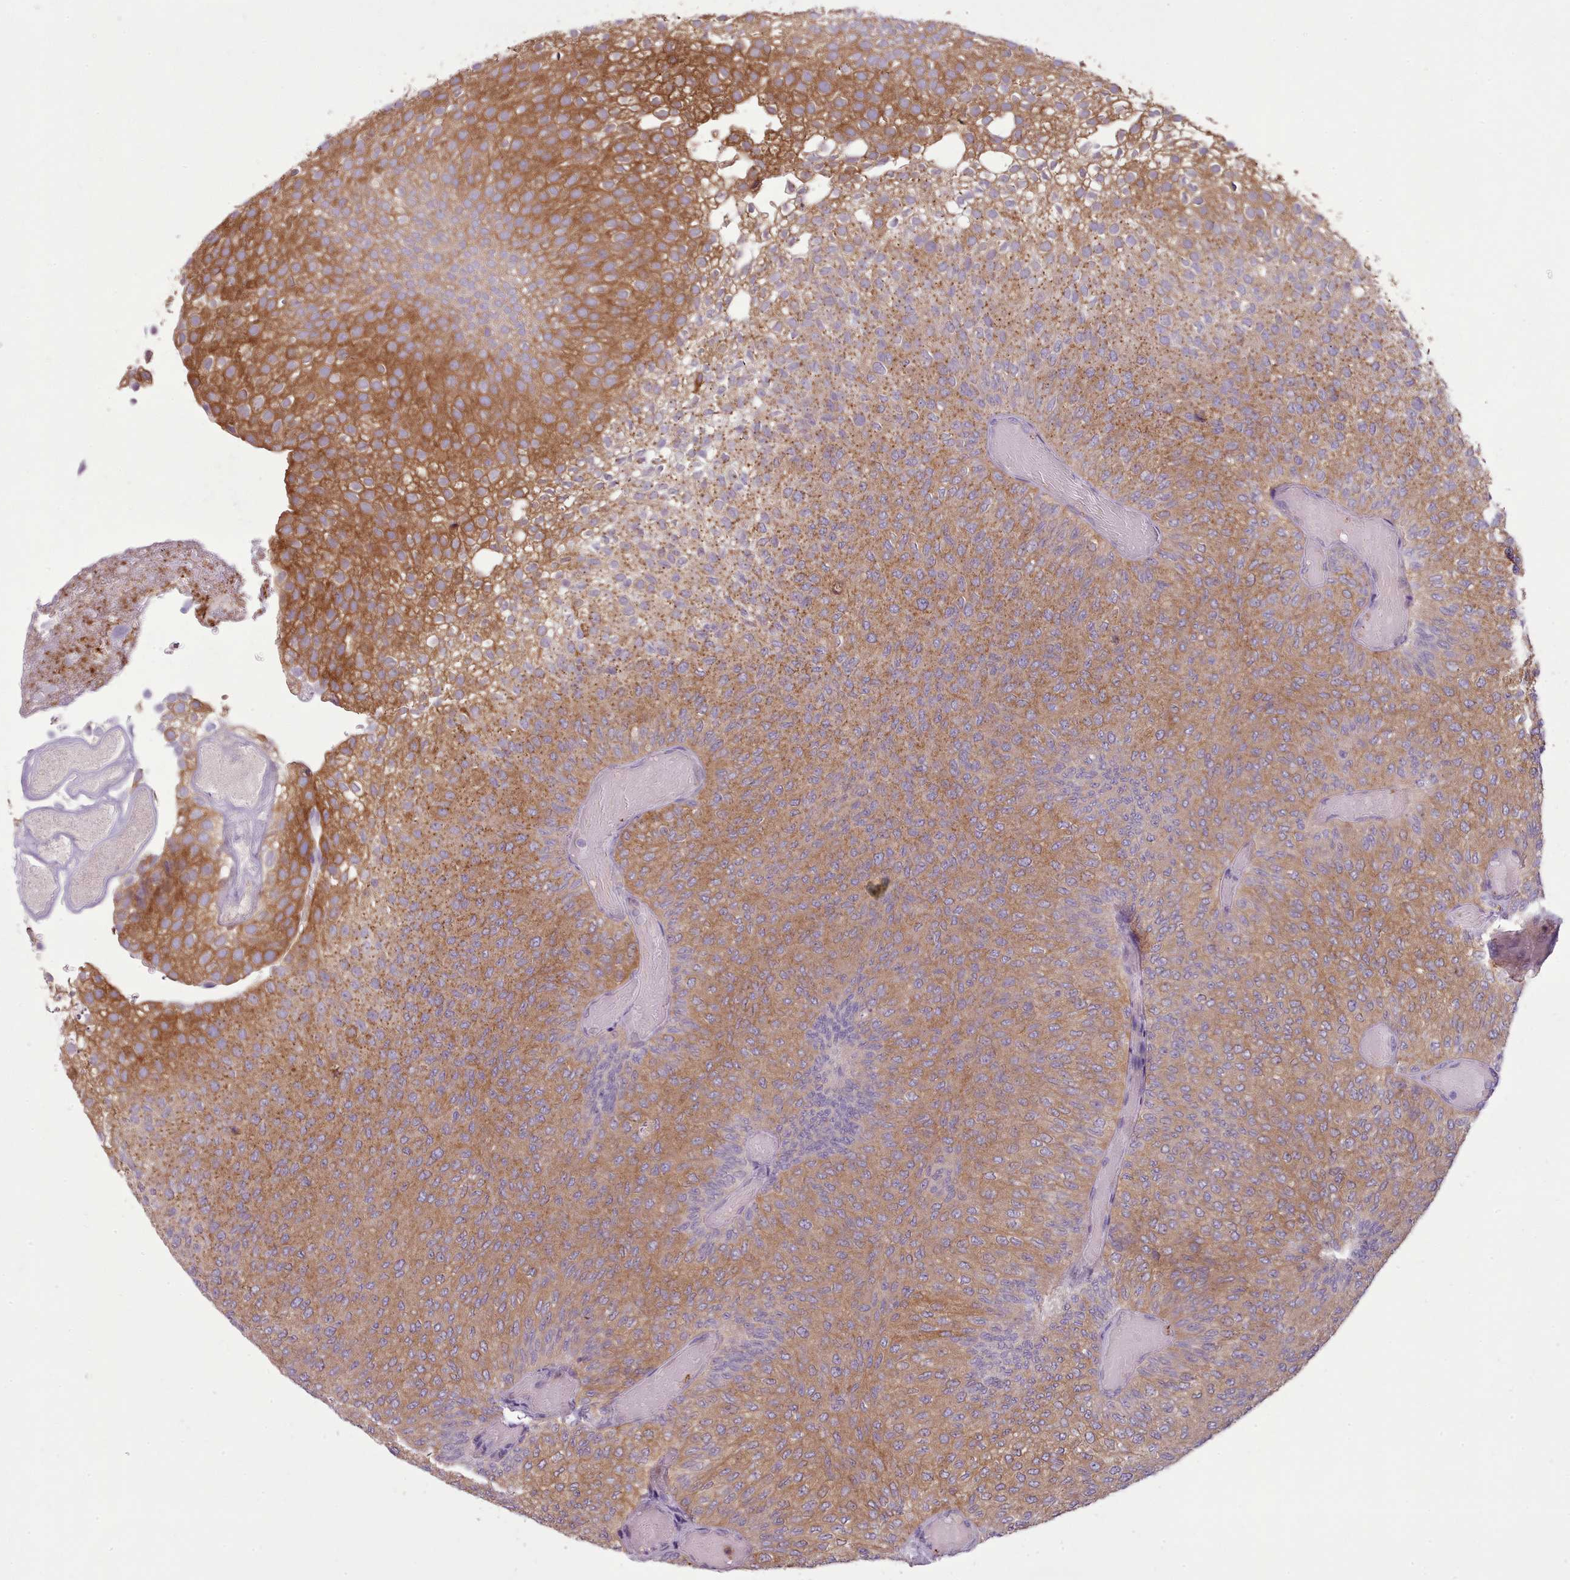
{"staining": {"intensity": "moderate", "quantity": ">75%", "location": "cytoplasmic/membranous"}, "tissue": "urothelial cancer", "cell_type": "Tumor cells", "image_type": "cancer", "snomed": [{"axis": "morphology", "description": "Urothelial carcinoma, Low grade"}, {"axis": "topography", "description": "Urinary bladder"}], "caption": "An IHC micrograph of neoplastic tissue is shown. Protein staining in brown shows moderate cytoplasmic/membranous positivity in urothelial carcinoma (low-grade) within tumor cells.", "gene": "NDST2", "patient": {"sex": "male", "age": 78}}